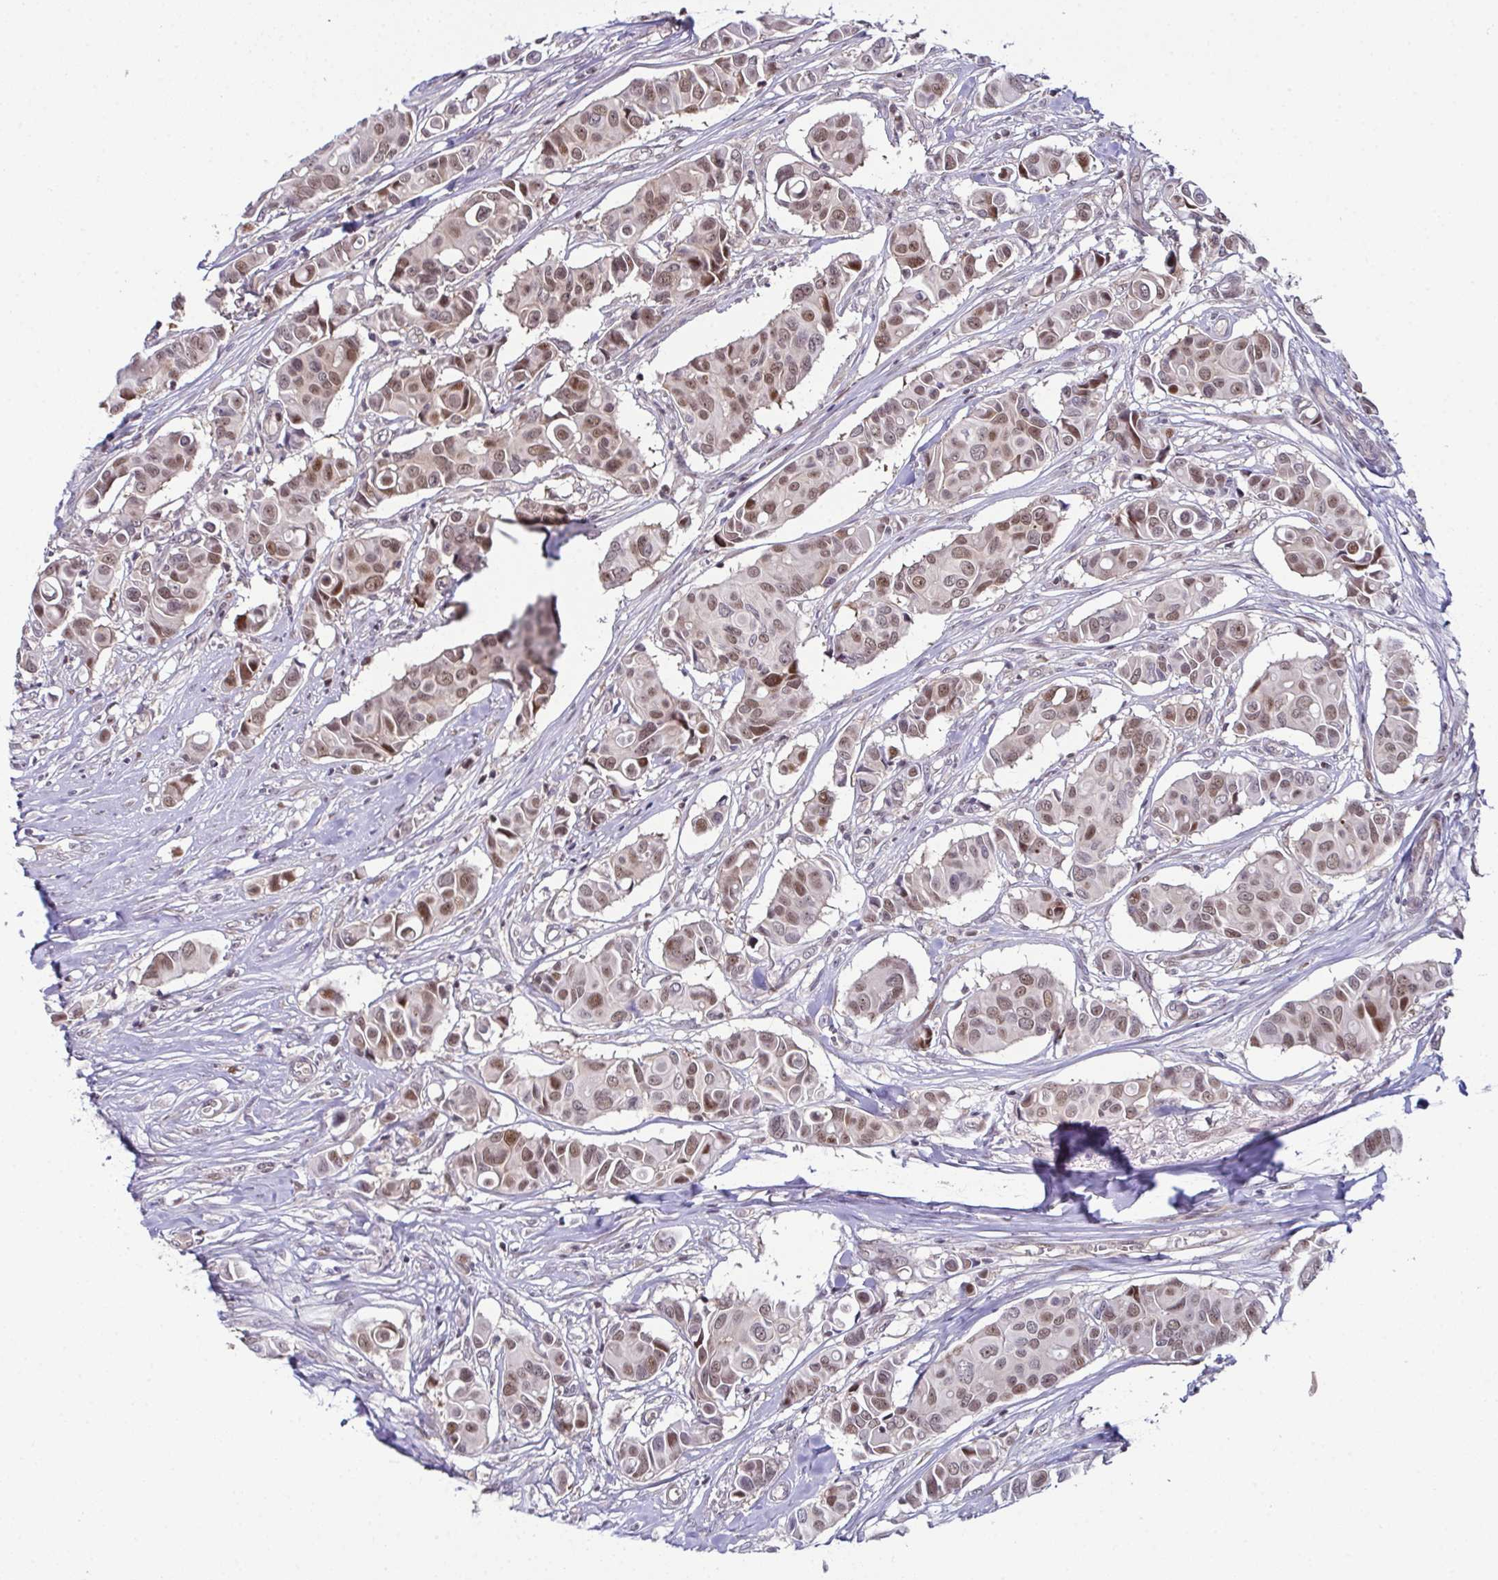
{"staining": {"intensity": "moderate", "quantity": ">75%", "location": "nuclear"}, "tissue": "breast cancer", "cell_type": "Tumor cells", "image_type": "cancer", "snomed": [{"axis": "morphology", "description": "Normal tissue, NOS"}, {"axis": "morphology", "description": "Duct carcinoma"}, {"axis": "topography", "description": "Skin"}, {"axis": "topography", "description": "Breast"}], "caption": "This is a photomicrograph of immunohistochemistry (IHC) staining of infiltrating ductal carcinoma (breast), which shows moderate staining in the nuclear of tumor cells.", "gene": "DNAJB1", "patient": {"sex": "female", "age": 54}}